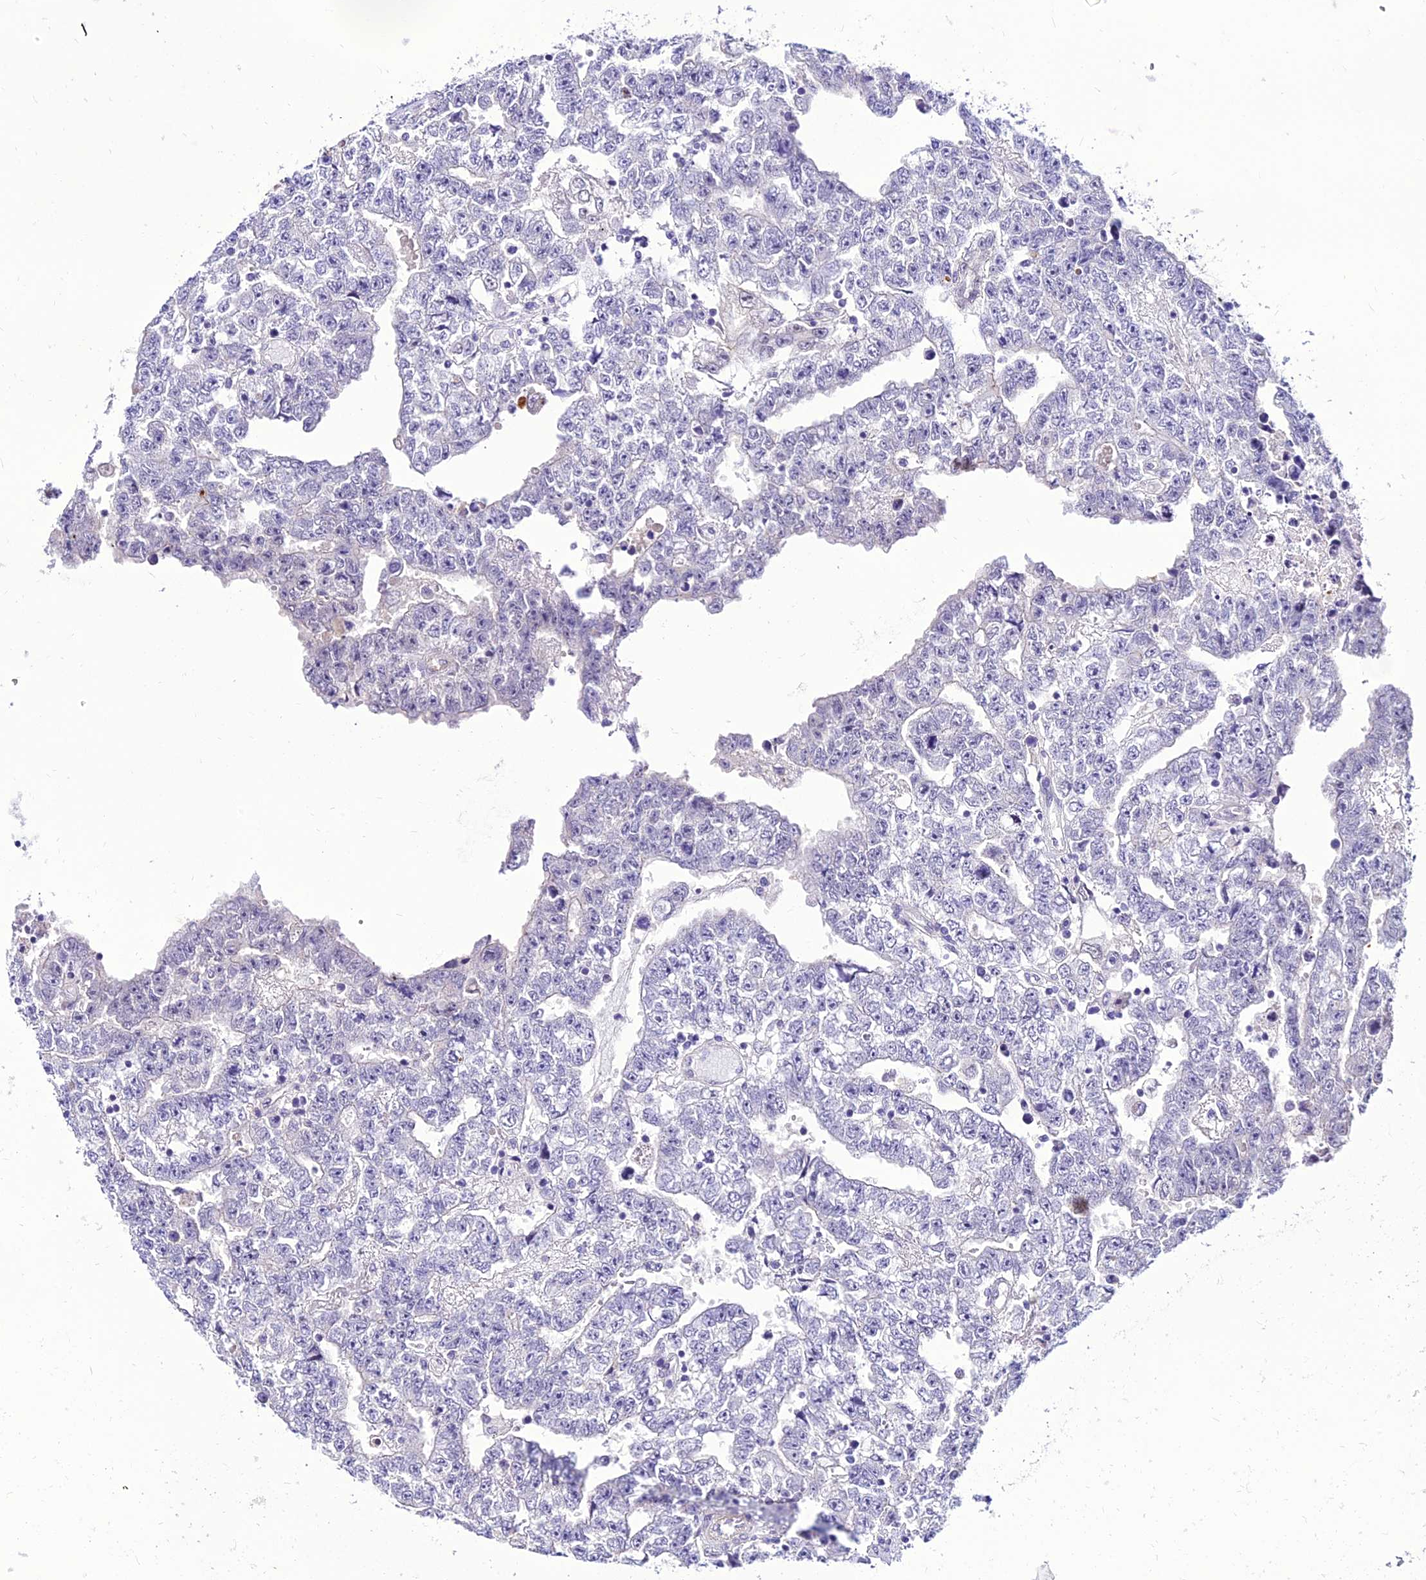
{"staining": {"intensity": "negative", "quantity": "none", "location": "none"}, "tissue": "testis cancer", "cell_type": "Tumor cells", "image_type": "cancer", "snomed": [{"axis": "morphology", "description": "Carcinoma, Embryonal, NOS"}, {"axis": "topography", "description": "Testis"}], "caption": "Immunohistochemistry micrograph of neoplastic tissue: human testis embryonal carcinoma stained with DAB exhibits no significant protein expression in tumor cells.", "gene": "YEATS2", "patient": {"sex": "male", "age": 25}}